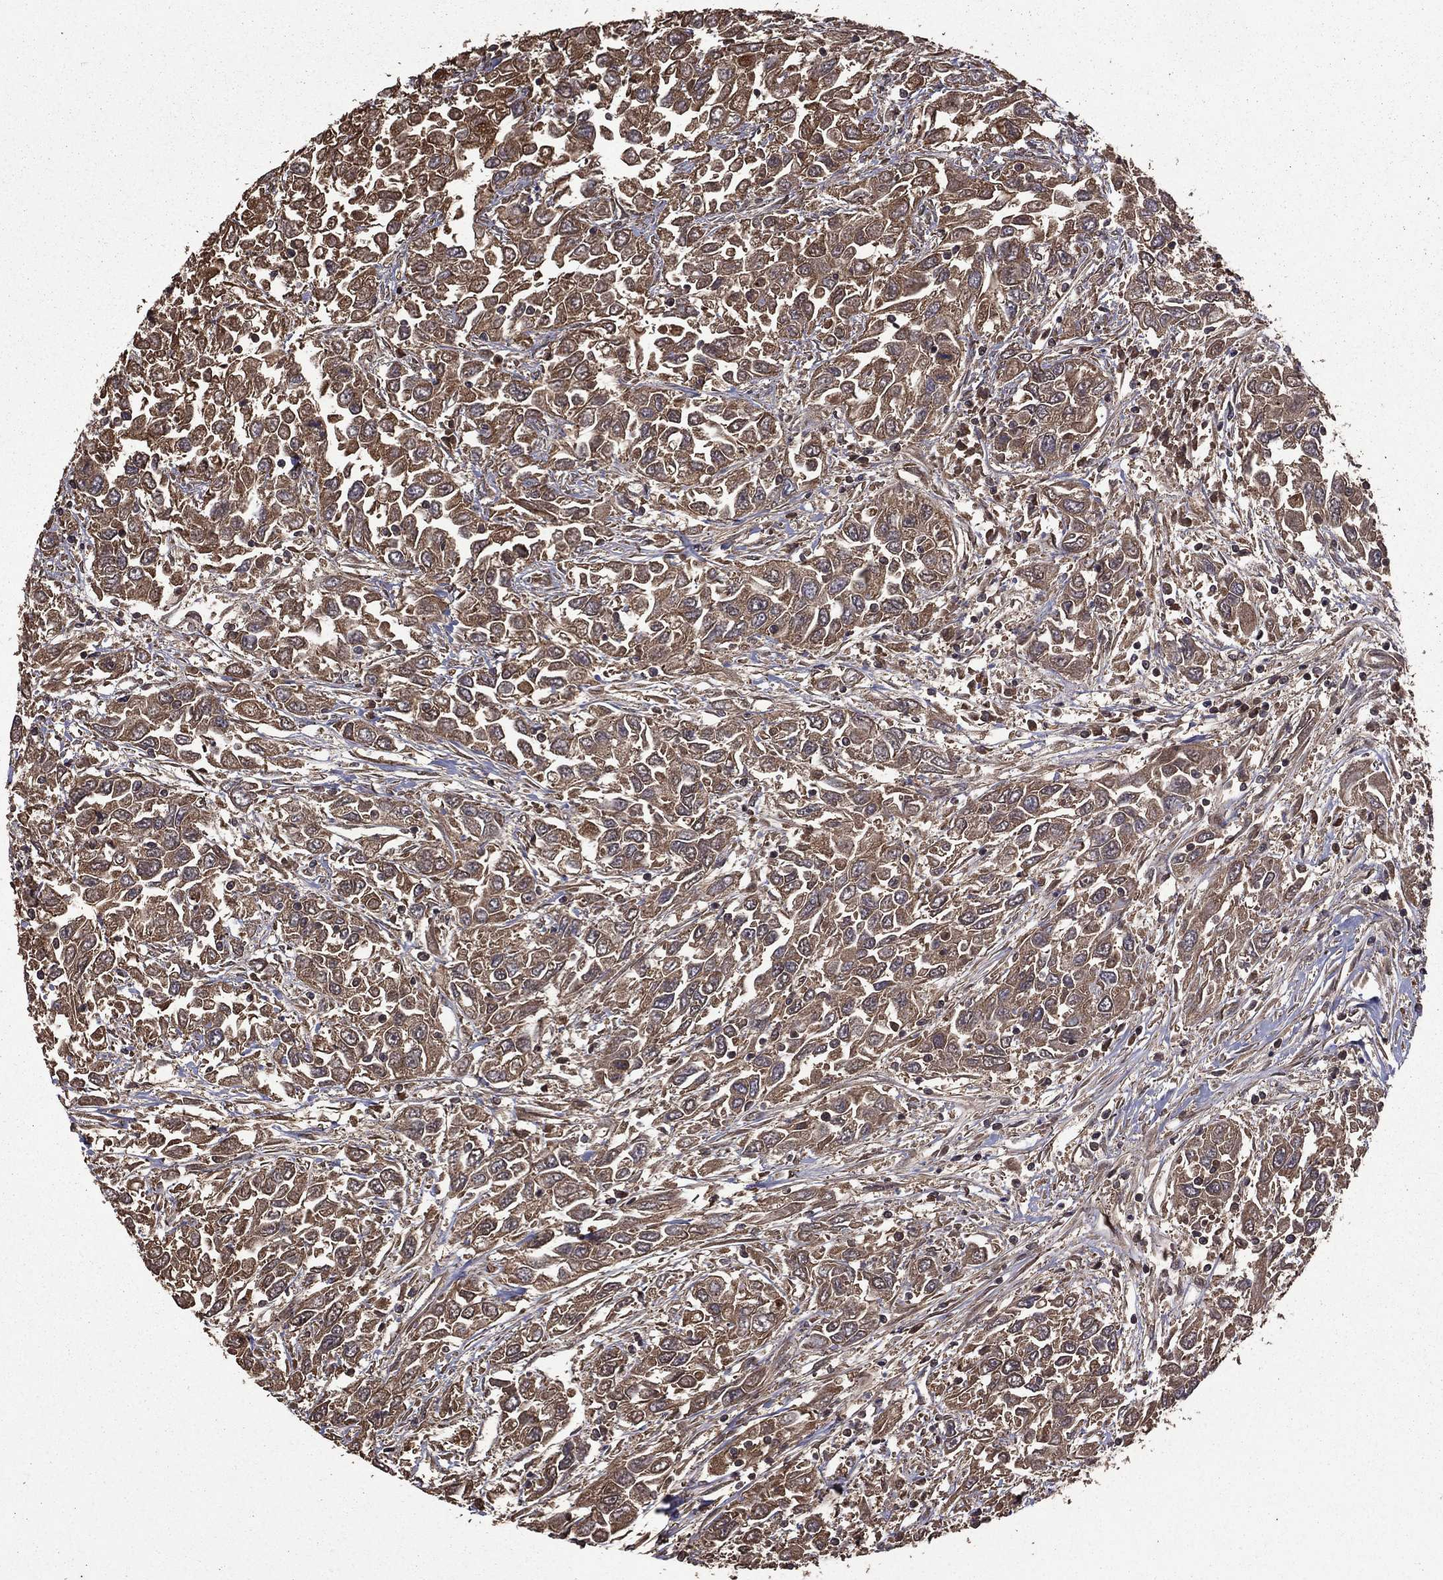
{"staining": {"intensity": "weak", "quantity": ">75%", "location": "cytoplasmic/membranous"}, "tissue": "urothelial cancer", "cell_type": "Tumor cells", "image_type": "cancer", "snomed": [{"axis": "morphology", "description": "Urothelial carcinoma, High grade"}, {"axis": "topography", "description": "Urinary bladder"}], "caption": "A brown stain highlights weak cytoplasmic/membranous positivity of a protein in human high-grade urothelial carcinoma tumor cells.", "gene": "BIRC6", "patient": {"sex": "male", "age": 76}}